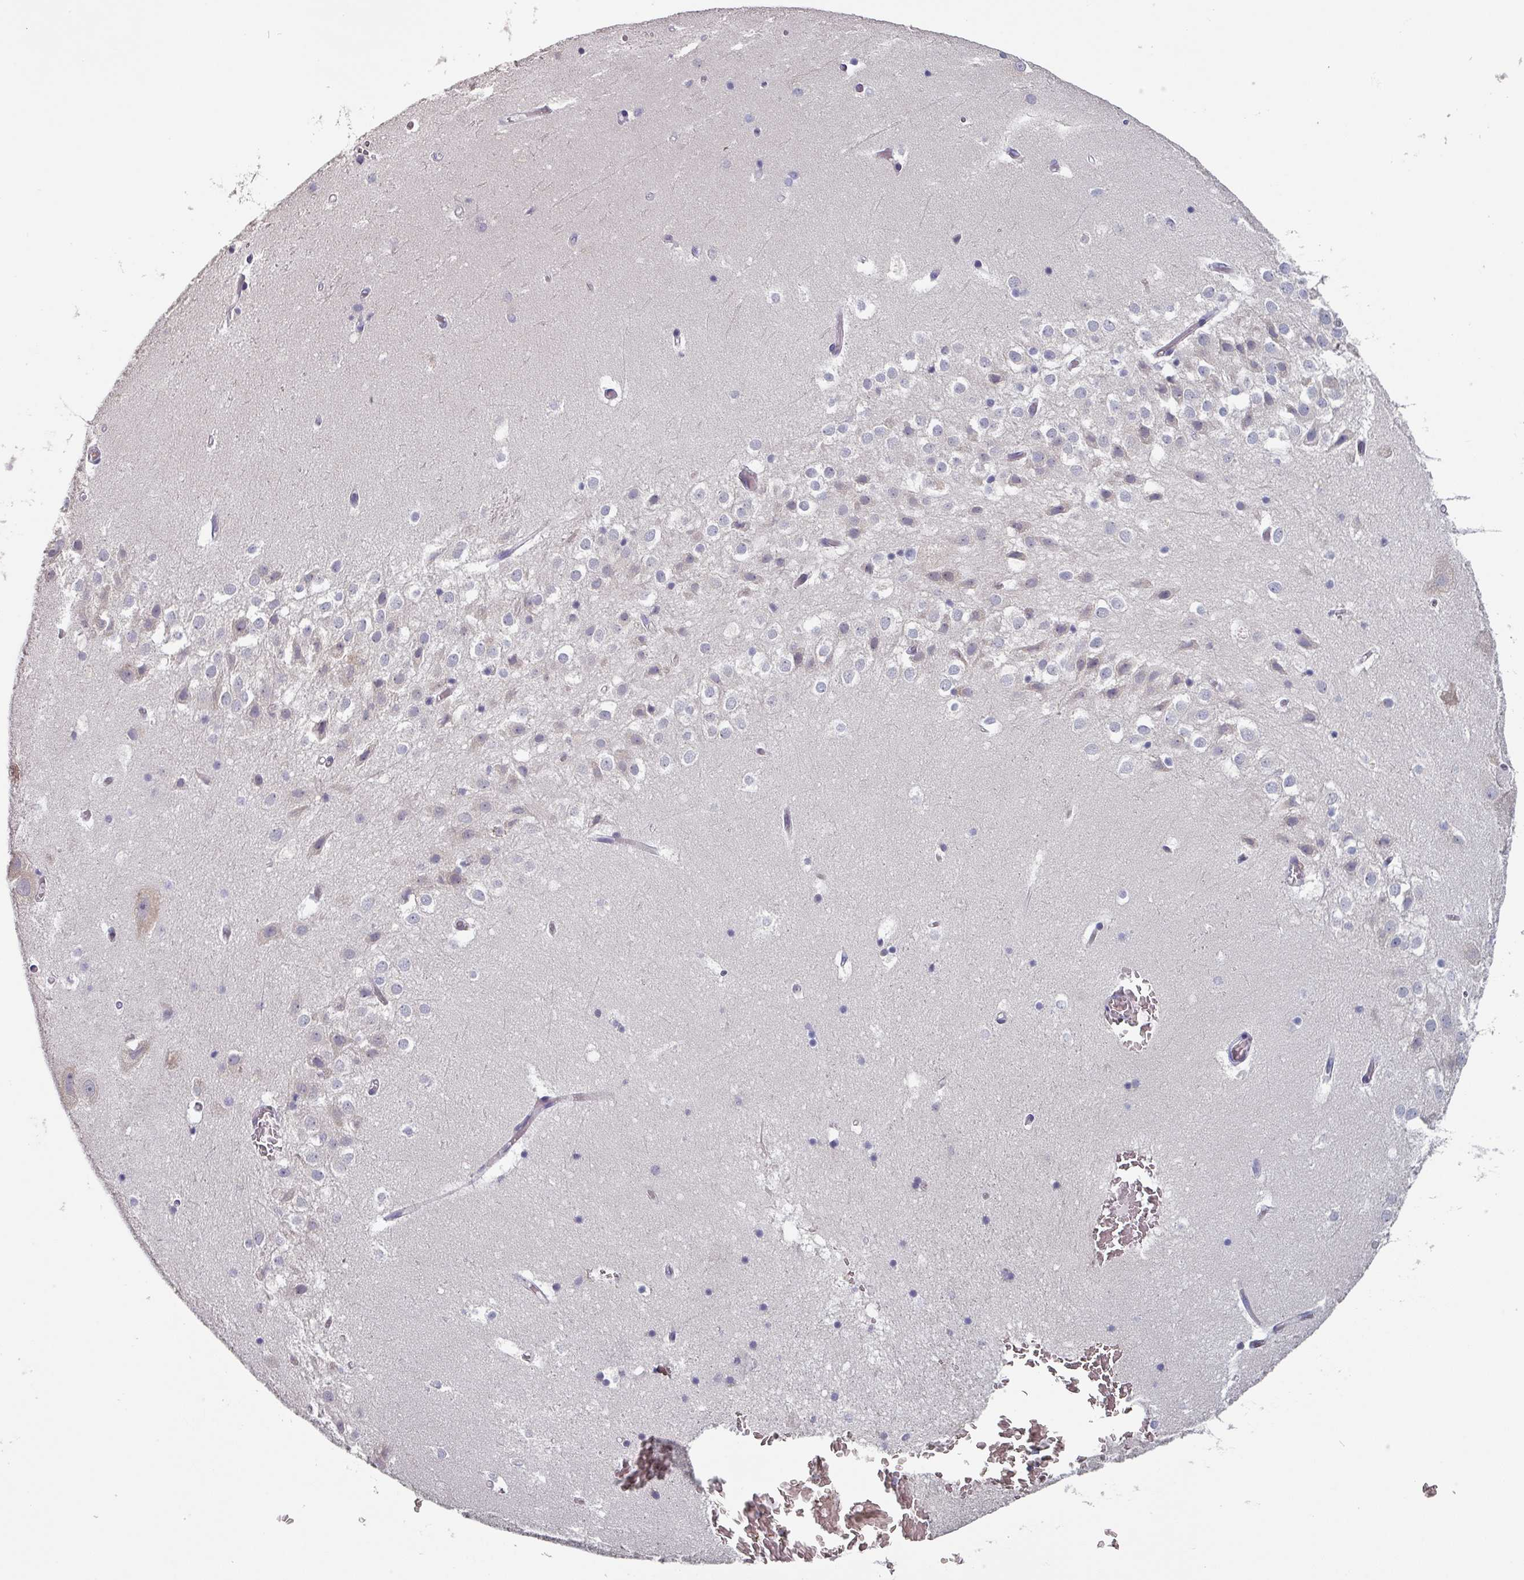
{"staining": {"intensity": "negative", "quantity": "none", "location": "none"}, "tissue": "hippocampus", "cell_type": "Glial cells", "image_type": "normal", "snomed": [{"axis": "morphology", "description": "Normal tissue, NOS"}, {"axis": "topography", "description": "Hippocampus"}], "caption": "This is an IHC histopathology image of benign human hippocampus. There is no expression in glial cells.", "gene": "PRAMEF7", "patient": {"sex": "female", "age": 52}}